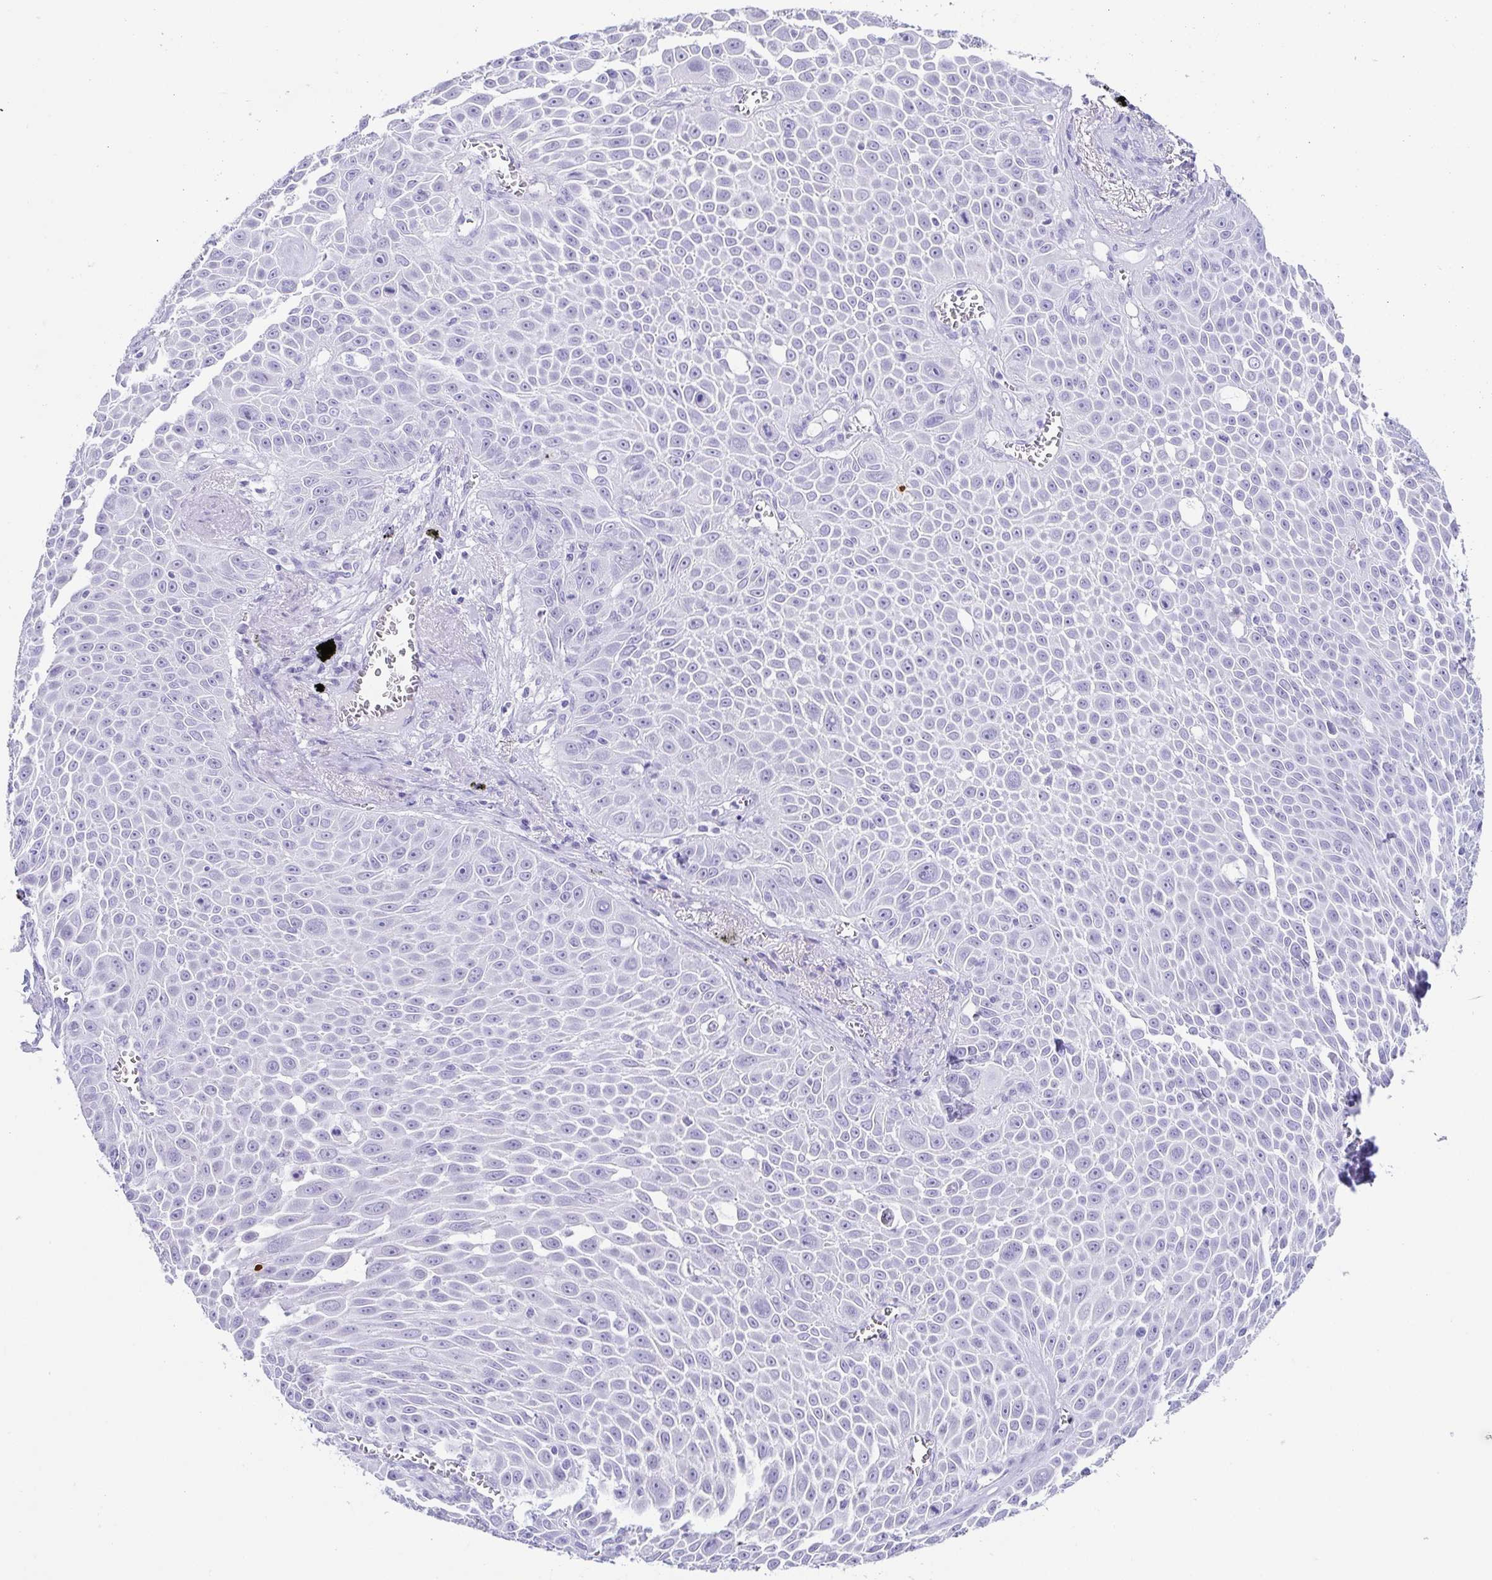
{"staining": {"intensity": "negative", "quantity": "none", "location": "none"}, "tissue": "lung cancer", "cell_type": "Tumor cells", "image_type": "cancer", "snomed": [{"axis": "morphology", "description": "Squamous cell carcinoma, NOS"}, {"axis": "morphology", "description": "Squamous cell carcinoma, metastatic, NOS"}, {"axis": "topography", "description": "Lymph node"}, {"axis": "topography", "description": "Lung"}], "caption": "This histopathology image is of lung squamous cell carcinoma stained with immunohistochemistry to label a protein in brown with the nuclei are counter-stained blue. There is no expression in tumor cells.", "gene": "CD164L2", "patient": {"sex": "female", "age": 62}}